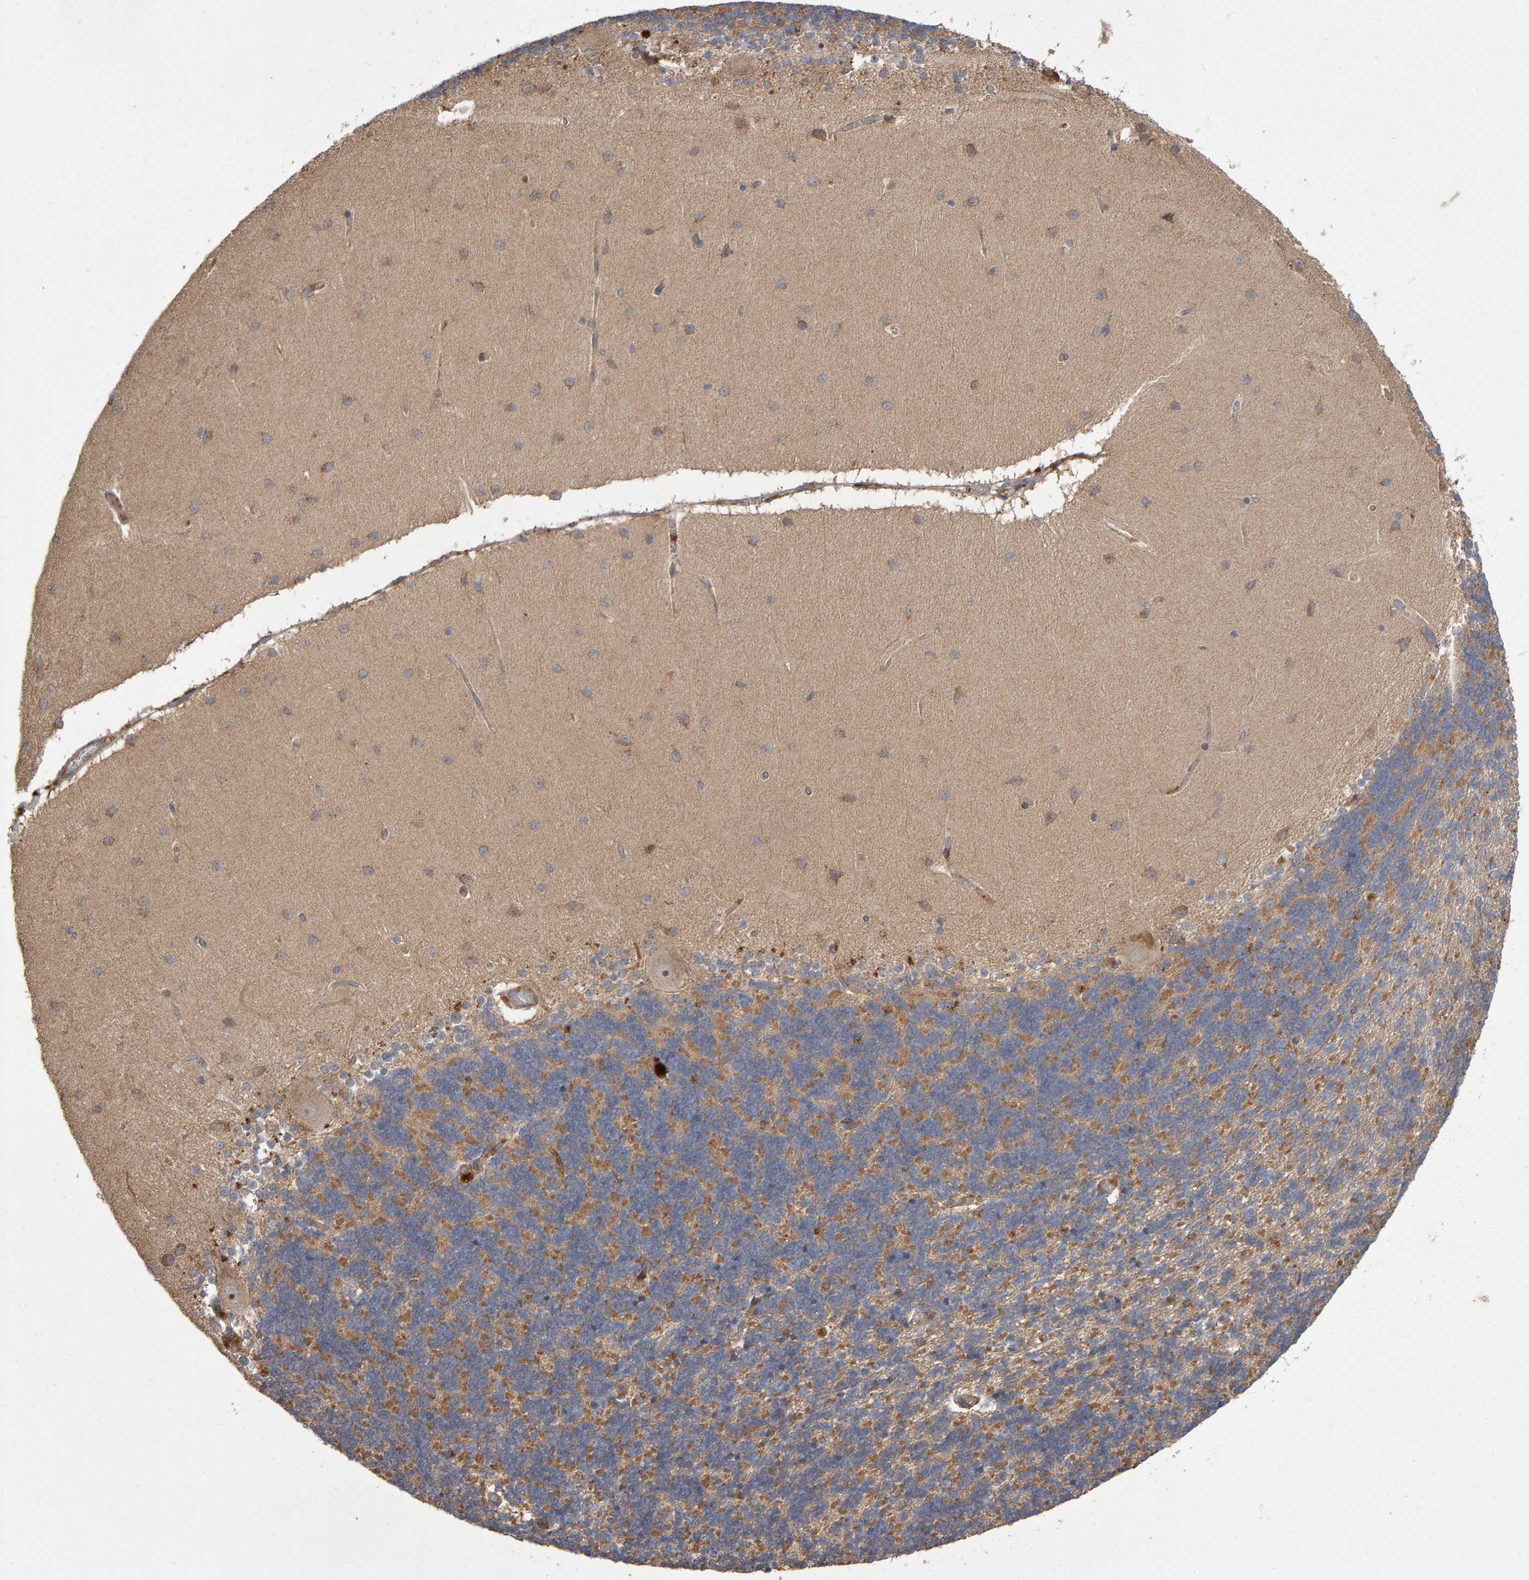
{"staining": {"intensity": "moderate", "quantity": ">75%", "location": "cytoplasmic/membranous"}, "tissue": "cerebellum", "cell_type": "Cells in granular layer", "image_type": "normal", "snomed": [{"axis": "morphology", "description": "Normal tissue, NOS"}, {"axis": "topography", "description": "Cerebellum"}], "caption": "The photomicrograph exhibits staining of benign cerebellum, revealing moderate cytoplasmic/membranous protein staining (brown color) within cells in granular layer. (DAB (3,3'-diaminobenzidine) = brown stain, brightfield microscopy at high magnification).", "gene": "PGS1", "patient": {"sex": "female", "age": 54}}